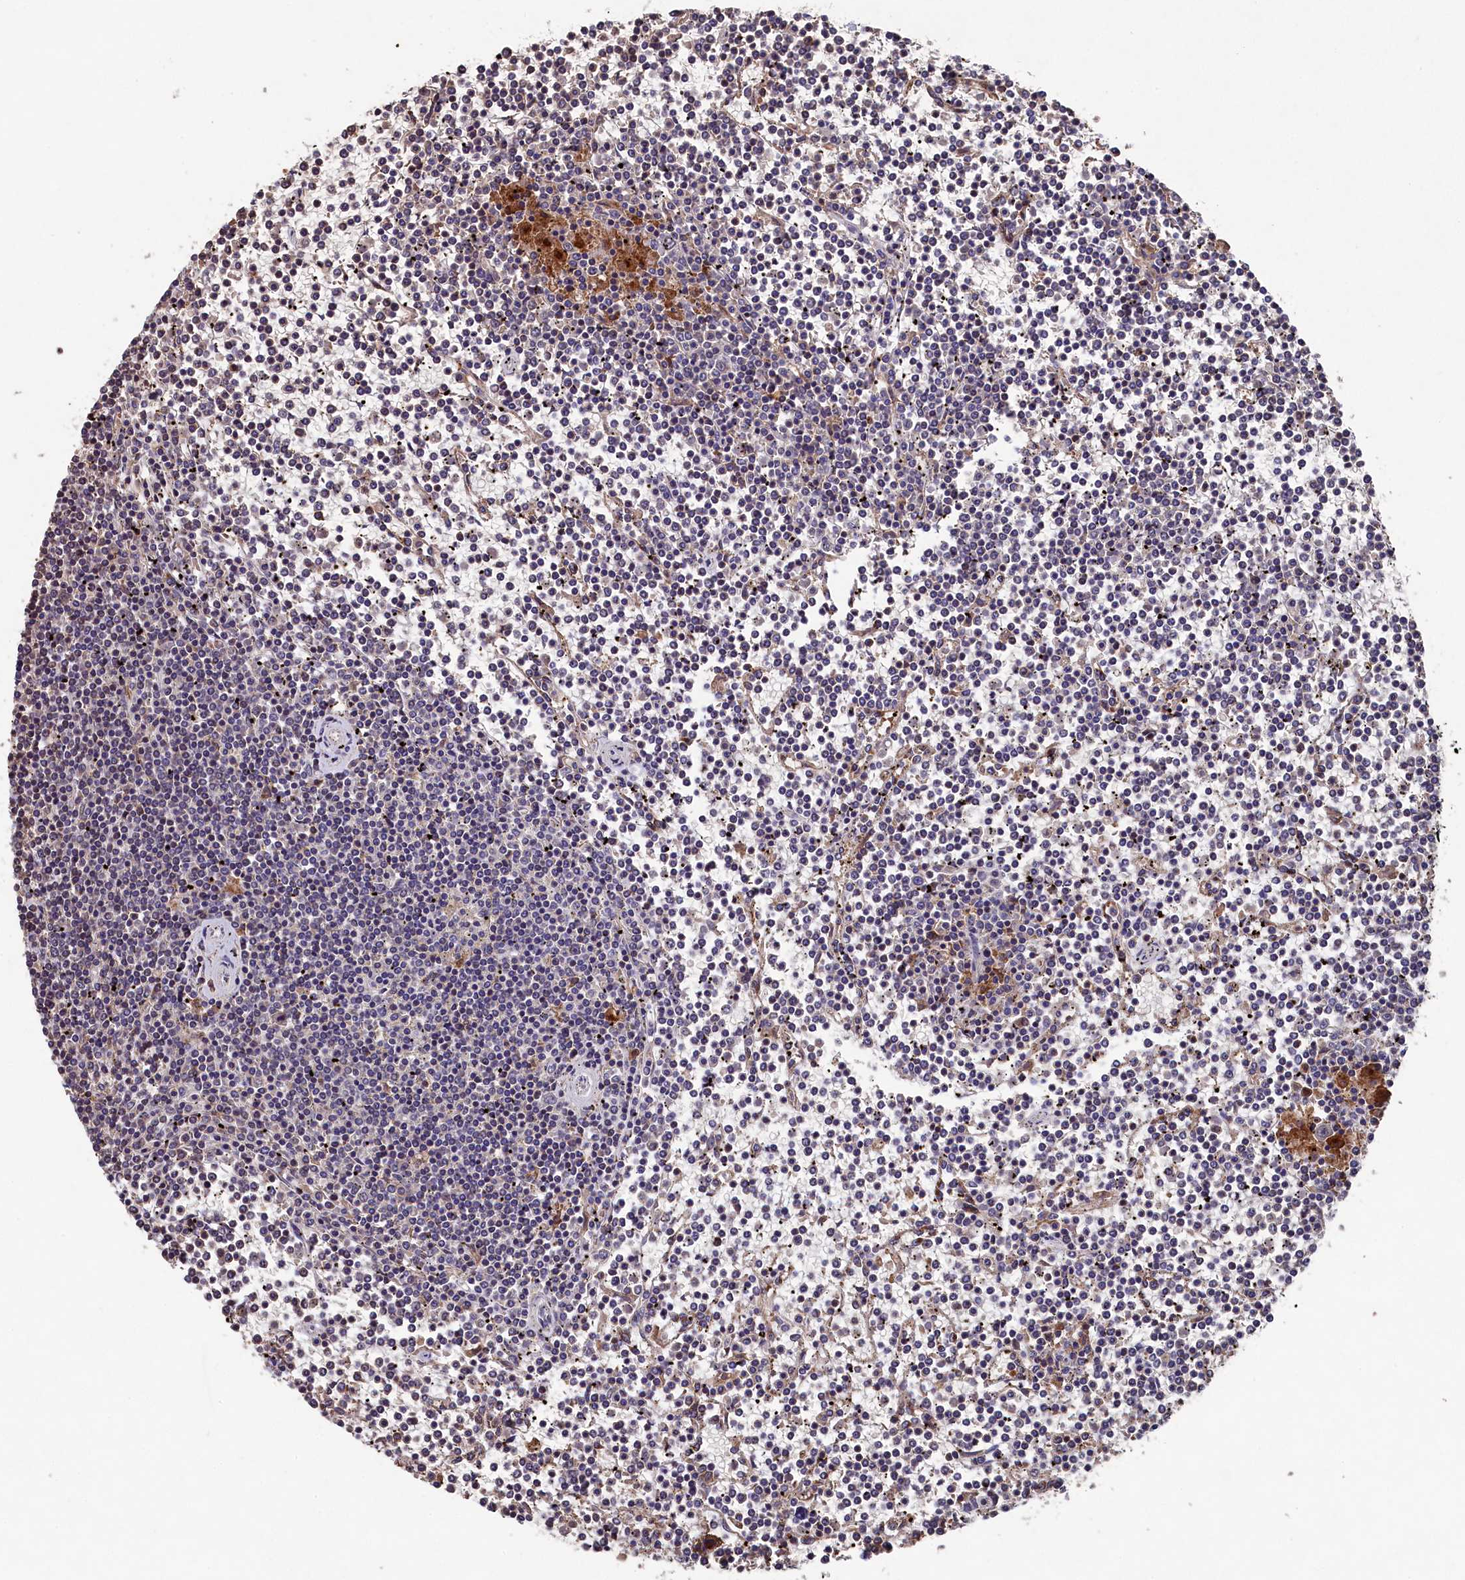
{"staining": {"intensity": "negative", "quantity": "none", "location": "none"}, "tissue": "lymphoma", "cell_type": "Tumor cells", "image_type": "cancer", "snomed": [{"axis": "morphology", "description": "Malignant lymphoma, non-Hodgkin's type, Low grade"}, {"axis": "topography", "description": "Spleen"}], "caption": "A histopathology image of human lymphoma is negative for staining in tumor cells.", "gene": "NAA60", "patient": {"sex": "female", "age": 19}}